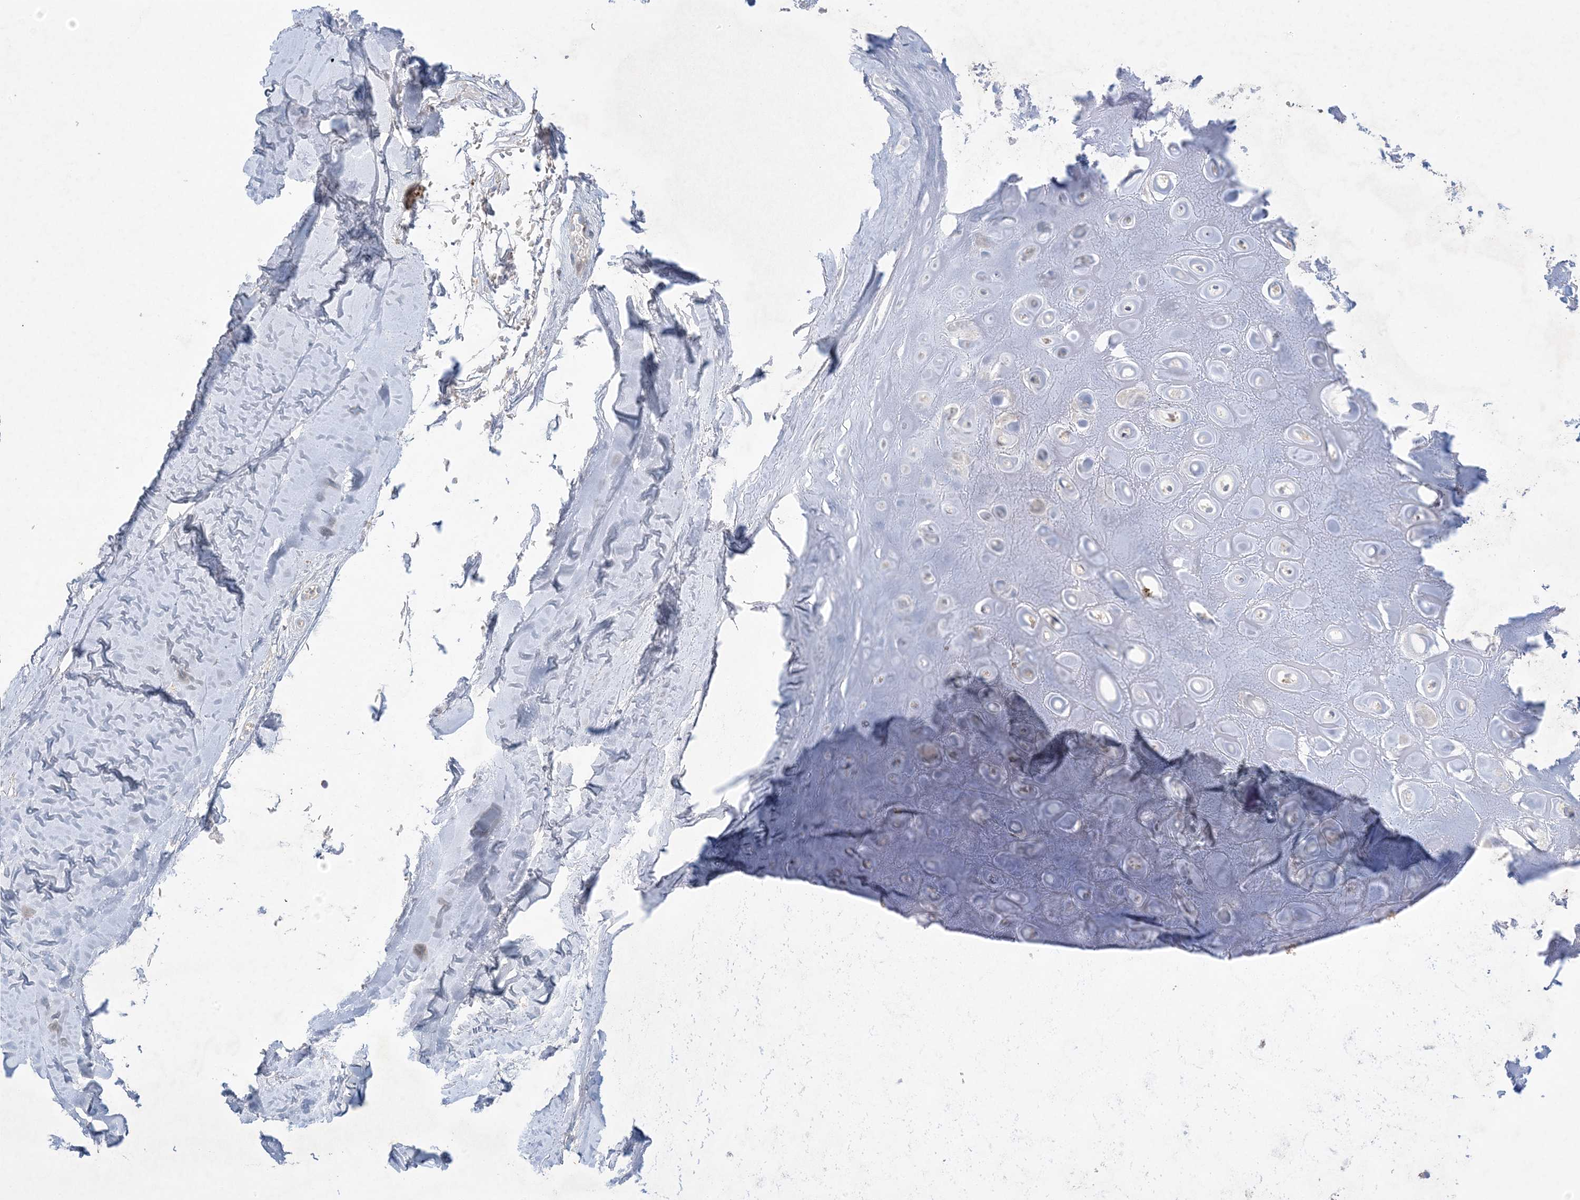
{"staining": {"intensity": "weak", "quantity": ">75%", "location": "cytoplasmic/membranous"}, "tissue": "adipose tissue", "cell_type": "Adipocytes", "image_type": "normal", "snomed": [{"axis": "morphology", "description": "Normal tissue, NOS"}, {"axis": "morphology", "description": "Basal cell carcinoma"}, {"axis": "topography", "description": "Skin"}], "caption": "Immunohistochemical staining of benign human adipose tissue shows weak cytoplasmic/membranous protein staining in approximately >75% of adipocytes. The protein is stained brown, and the nuclei are stained in blue (DAB IHC with brightfield microscopy, high magnification).", "gene": "KCTD6", "patient": {"sex": "female", "age": 89}}